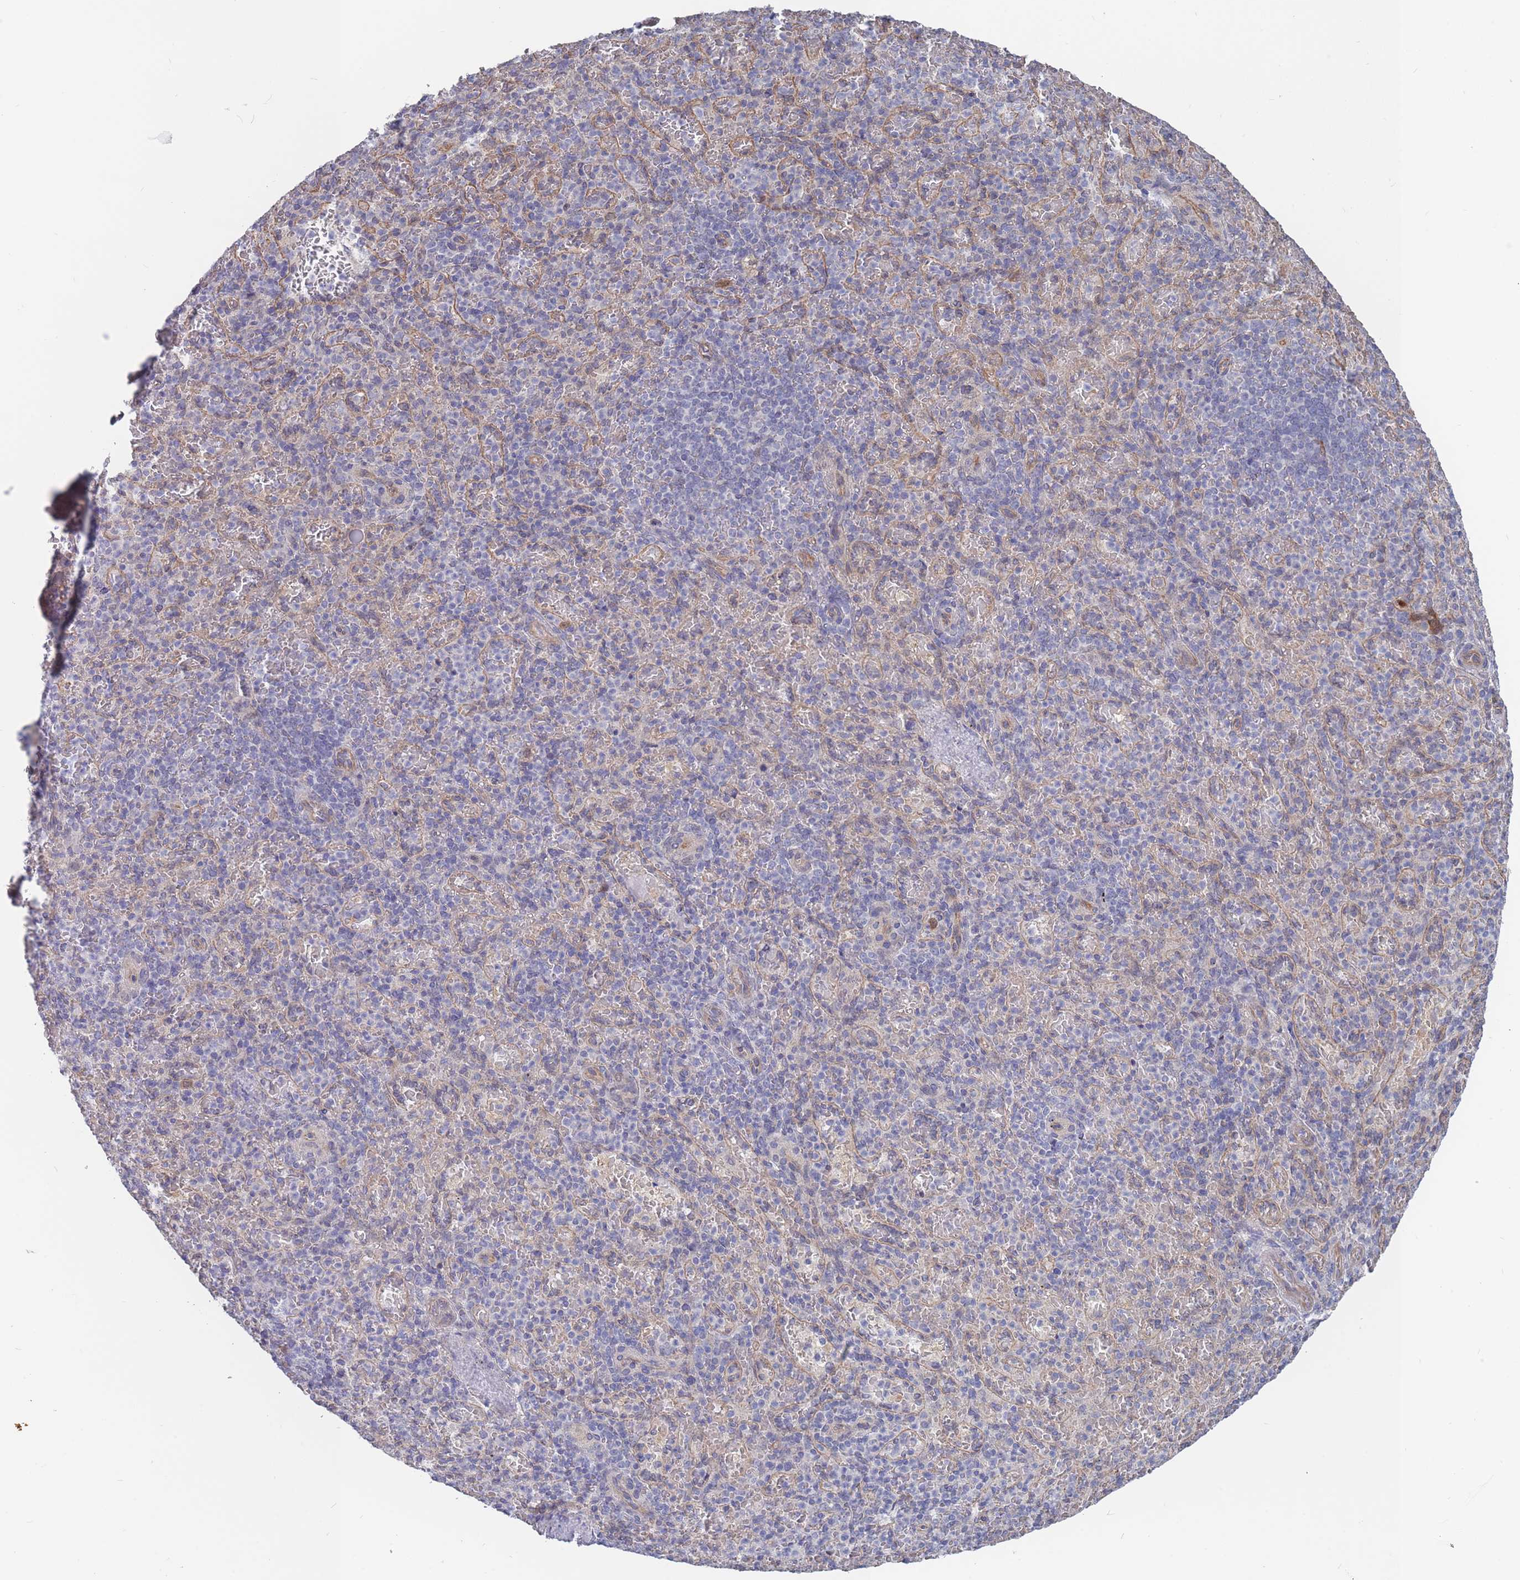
{"staining": {"intensity": "negative", "quantity": "none", "location": "none"}, "tissue": "spleen", "cell_type": "Cells in red pulp", "image_type": "normal", "snomed": [{"axis": "morphology", "description": "Normal tissue, NOS"}, {"axis": "topography", "description": "Spleen"}], "caption": "Protein analysis of benign spleen exhibits no significant positivity in cells in red pulp. The staining is performed using DAB (3,3'-diaminobenzidine) brown chromogen with nuclei counter-stained in using hematoxylin.", "gene": "SLC1A6", "patient": {"sex": "female", "age": 74}}